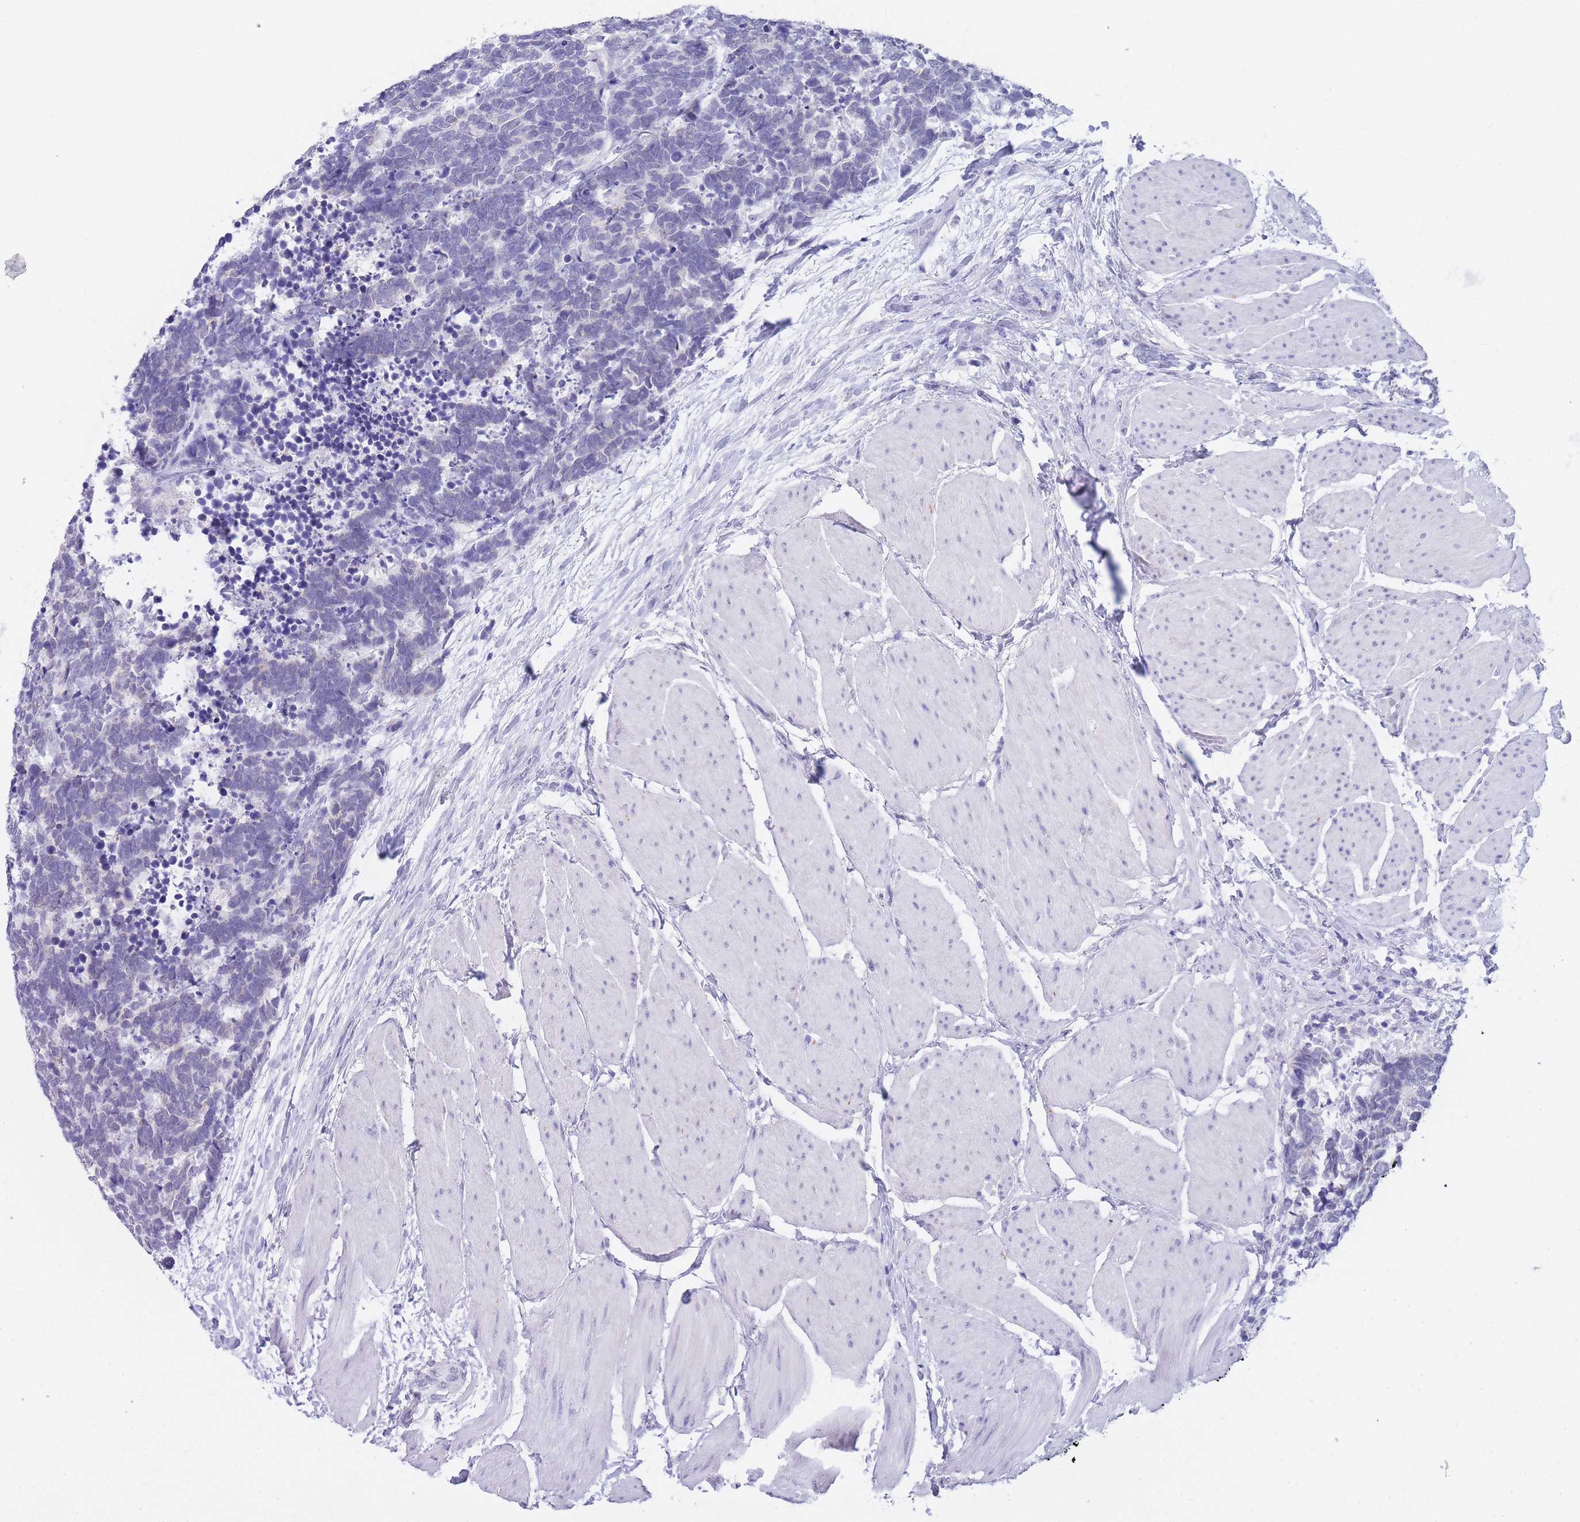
{"staining": {"intensity": "negative", "quantity": "none", "location": "none"}, "tissue": "carcinoid", "cell_type": "Tumor cells", "image_type": "cancer", "snomed": [{"axis": "morphology", "description": "Carcinoma, NOS"}, {"axis": "morphology", "description": "Carcinoid, malignant, NOS"}, {"axis": "topography", "description": "Urinary bladder"}], "caption": "This is a micrograph of IHC staining of malignant carcinoid, which shows no positivity in tumor cells. The staining is performed using DAB brown chromogen with nuclei counter-stained in using hematoxylin.", "gene": "FRAT2", "patient": {"sex": "male", "age": 57}}